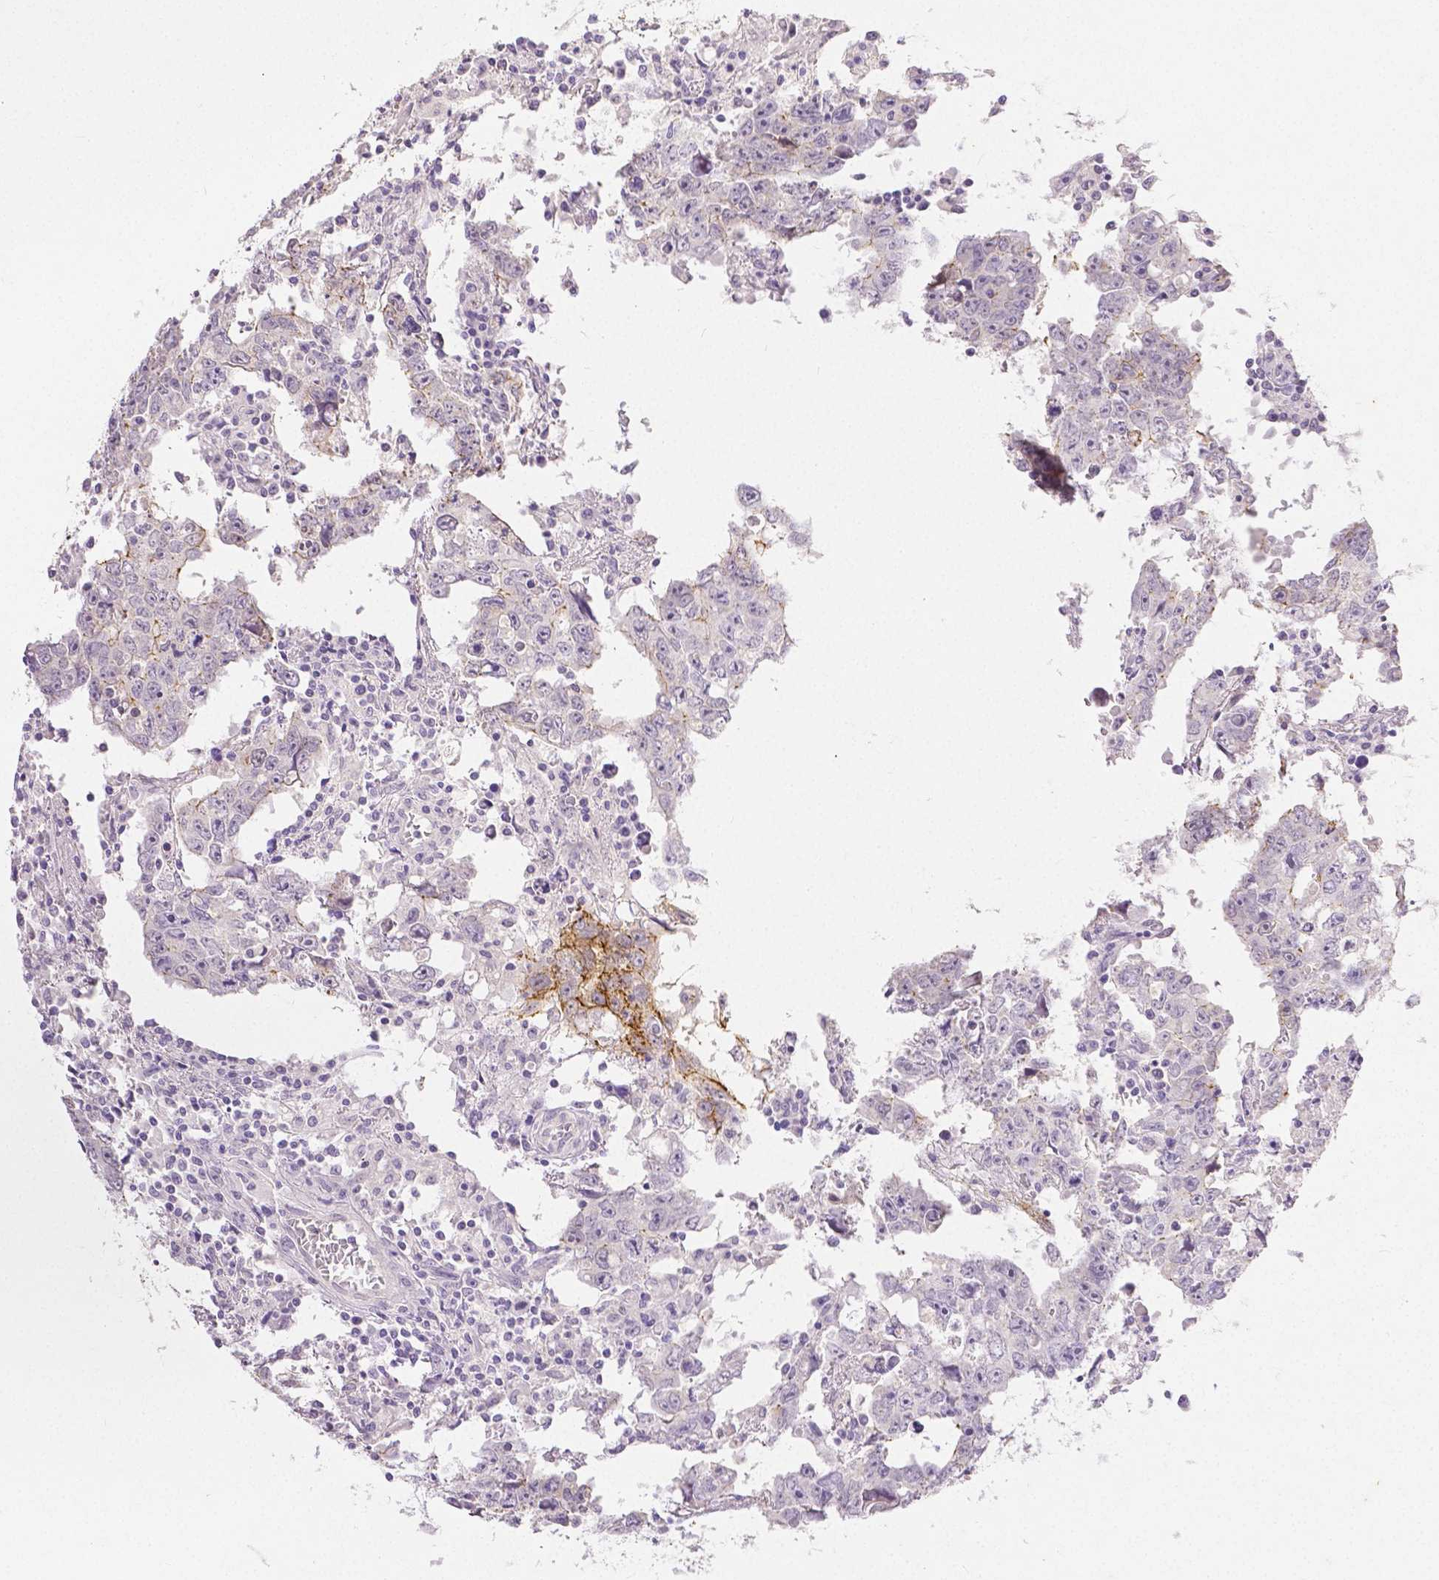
{"staining": {"intensity": "moderate", "quantity": "<25%", "location": "cytoplasmic/membranous"}, "tissue": "testis cancer", "cell_type": "Tumor cells", "image_type": "cancer", "snomed": [{"axis": "morphology", "description": "Carcinoma, Embryonal, NOS"}, {"axis": "topography", "description": "Testis"}], "caption": "Brown immunohistochemical staining in testis embryonal carcinoma shows moderate cytoplasmic/membranous expression in about <25% of tumor cells.", "gene": "OCLN", "patient": {"sex": "male", "age": 22}}